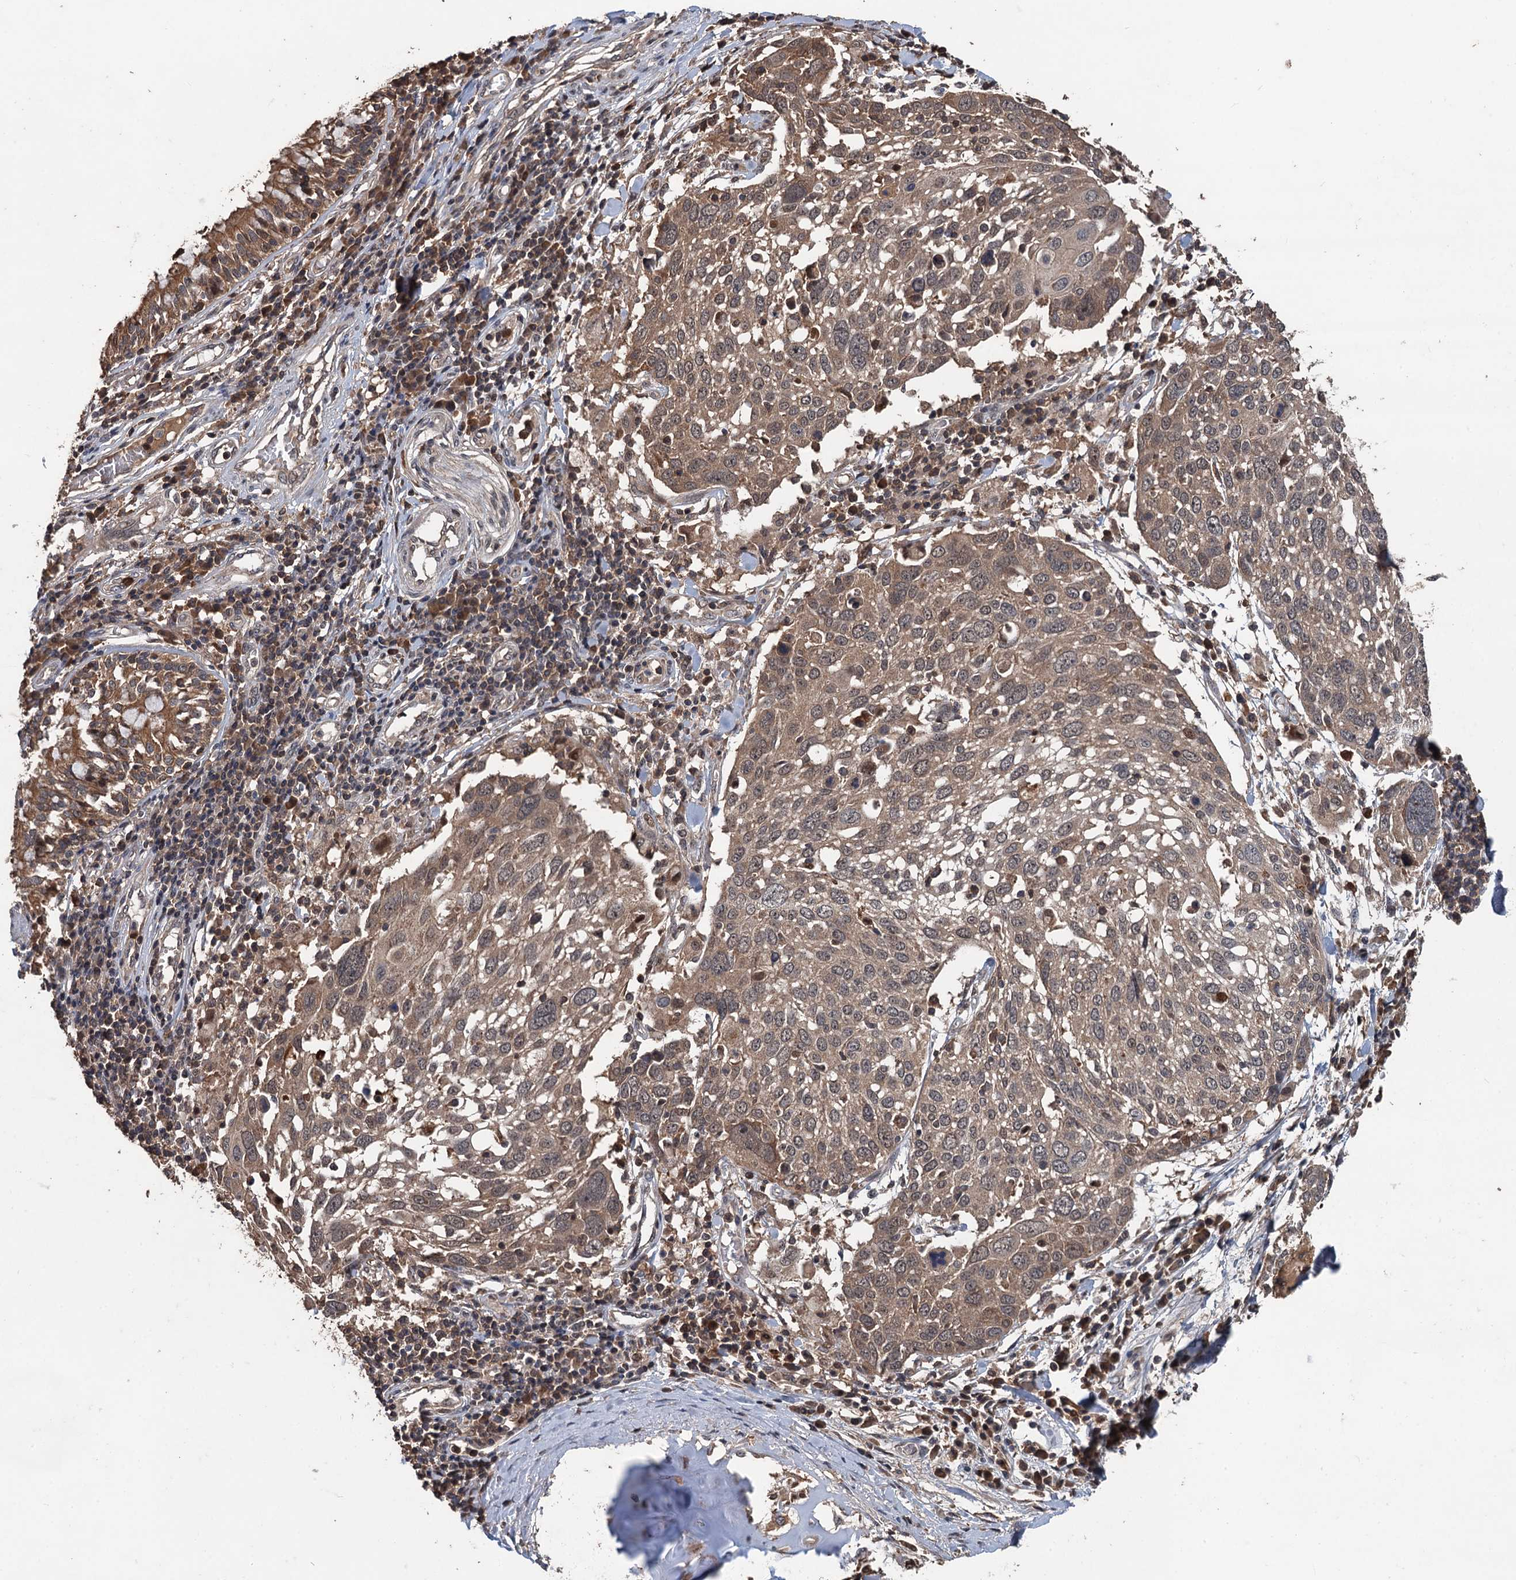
{"staining": {"intensity": "moderate", "quantity": ">75%", "location": "cytoplasmic/membranous"}, "tissue": "lung cancer", "cell_type": "Tumor cells", "image_type": "cancer", "snomed": [{"axis": "morphology", "description": "Squamous cell carcinoma, NOS"}, {"axis": "topography", "description": "Lung"}], "caption": "Protein staining by immunohistochemistry (IHC) exhibits moderate cytoplasmic/membranous staining in about >75% of tumor cells in squamous cell carcinoma (lung).", "gene": "ZNF438", "patient": {"sex": "male", "age": 65}}